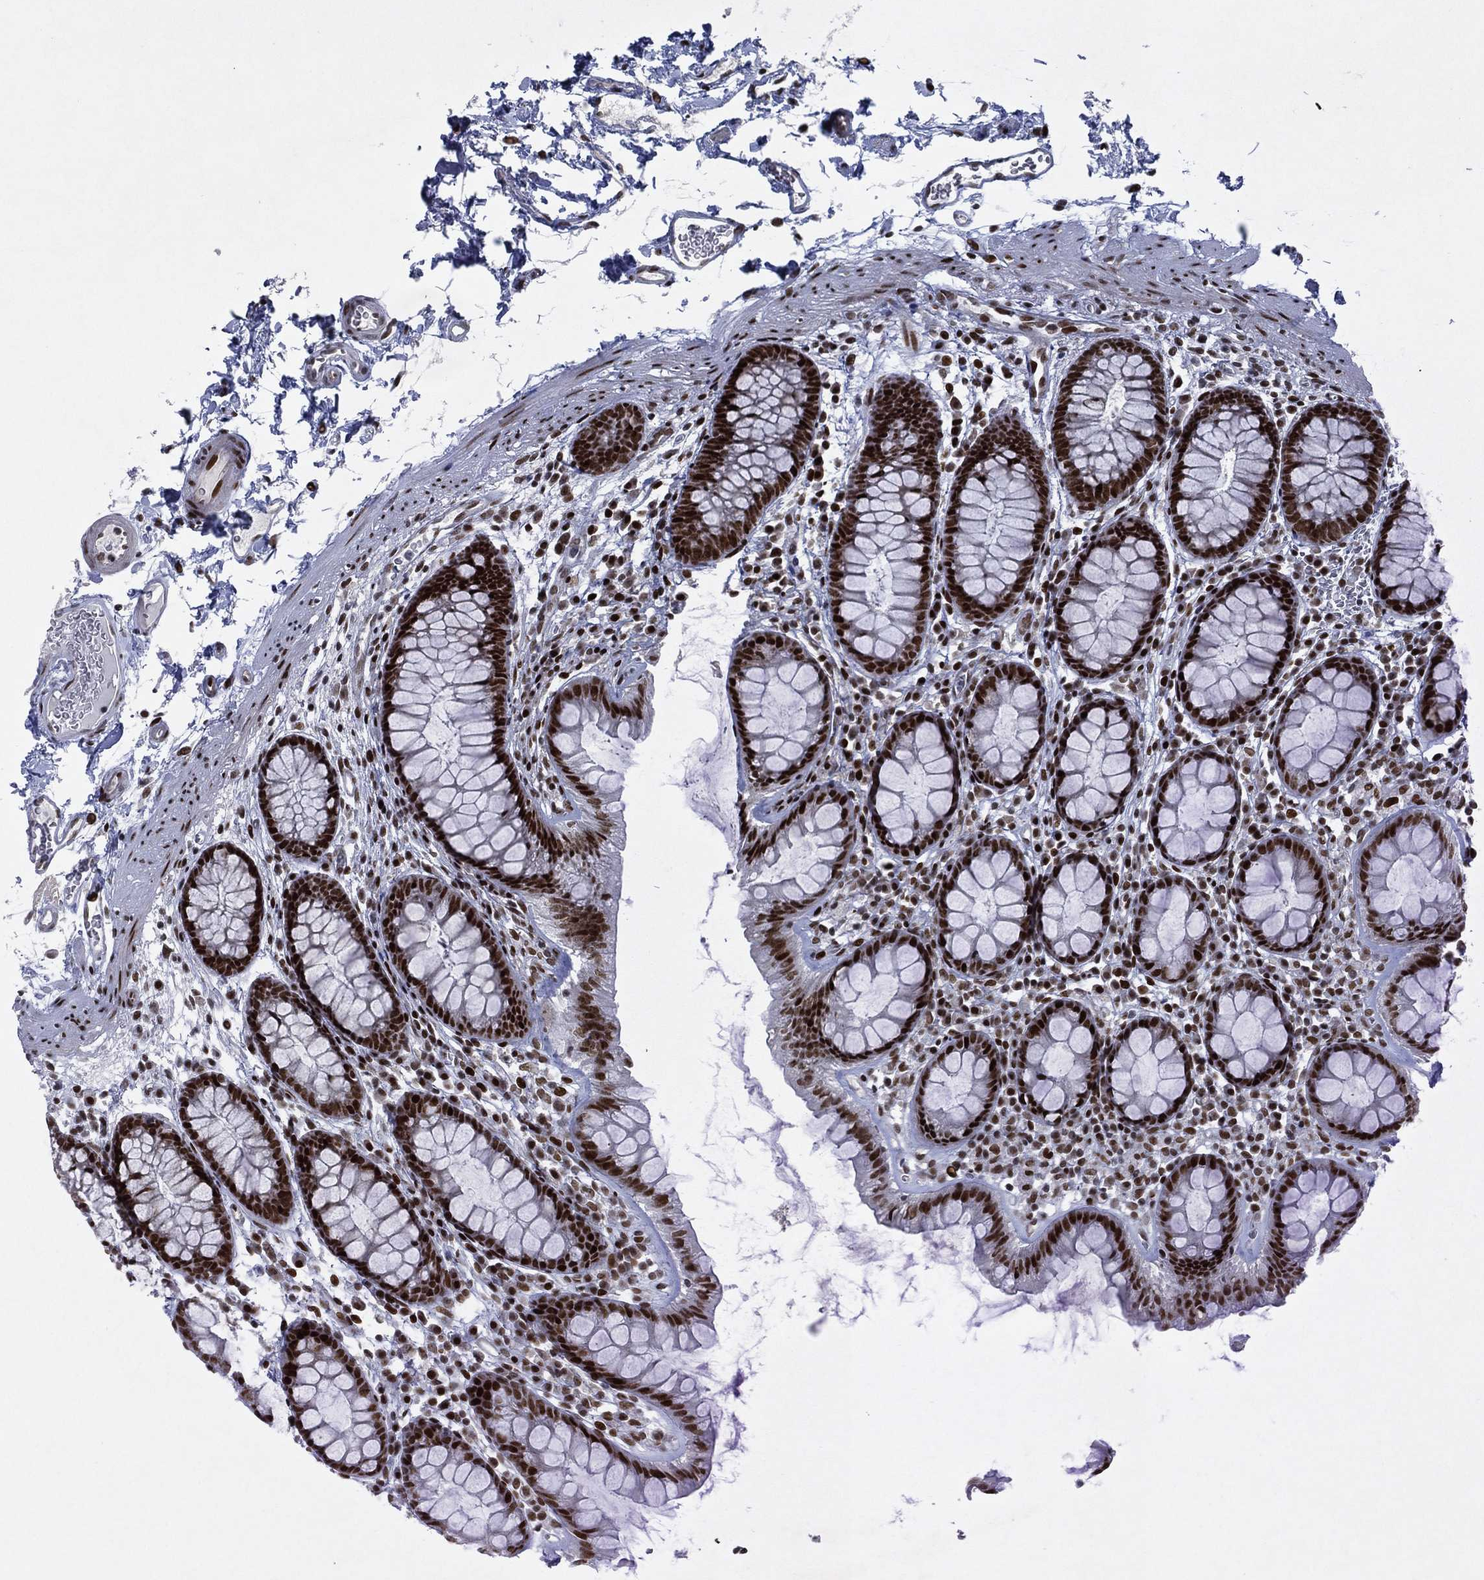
{"staining": {"intensity": "strong", "quantity": "<25%", "location": "nuclear"}, "tissue": "colon", "cell_type": "Endothelial cells", "image_type": "normal", "snomed": [{"axis": "morphology", "description": "Normal tissue, NOS"}, {"axis": "topography", "description": "Colon"}], "caption": "A brown stain highlights strong nuclear staining of a protein in endothelial cells of normal colon. Using DAB (3,3'-diaminobenzidine) (brown) and hematoxylin (blue) stains, captured at high magnification using brightfield microscopy.", "gene": "RTF1", "patient": {"sex": "male", "age": 76}}